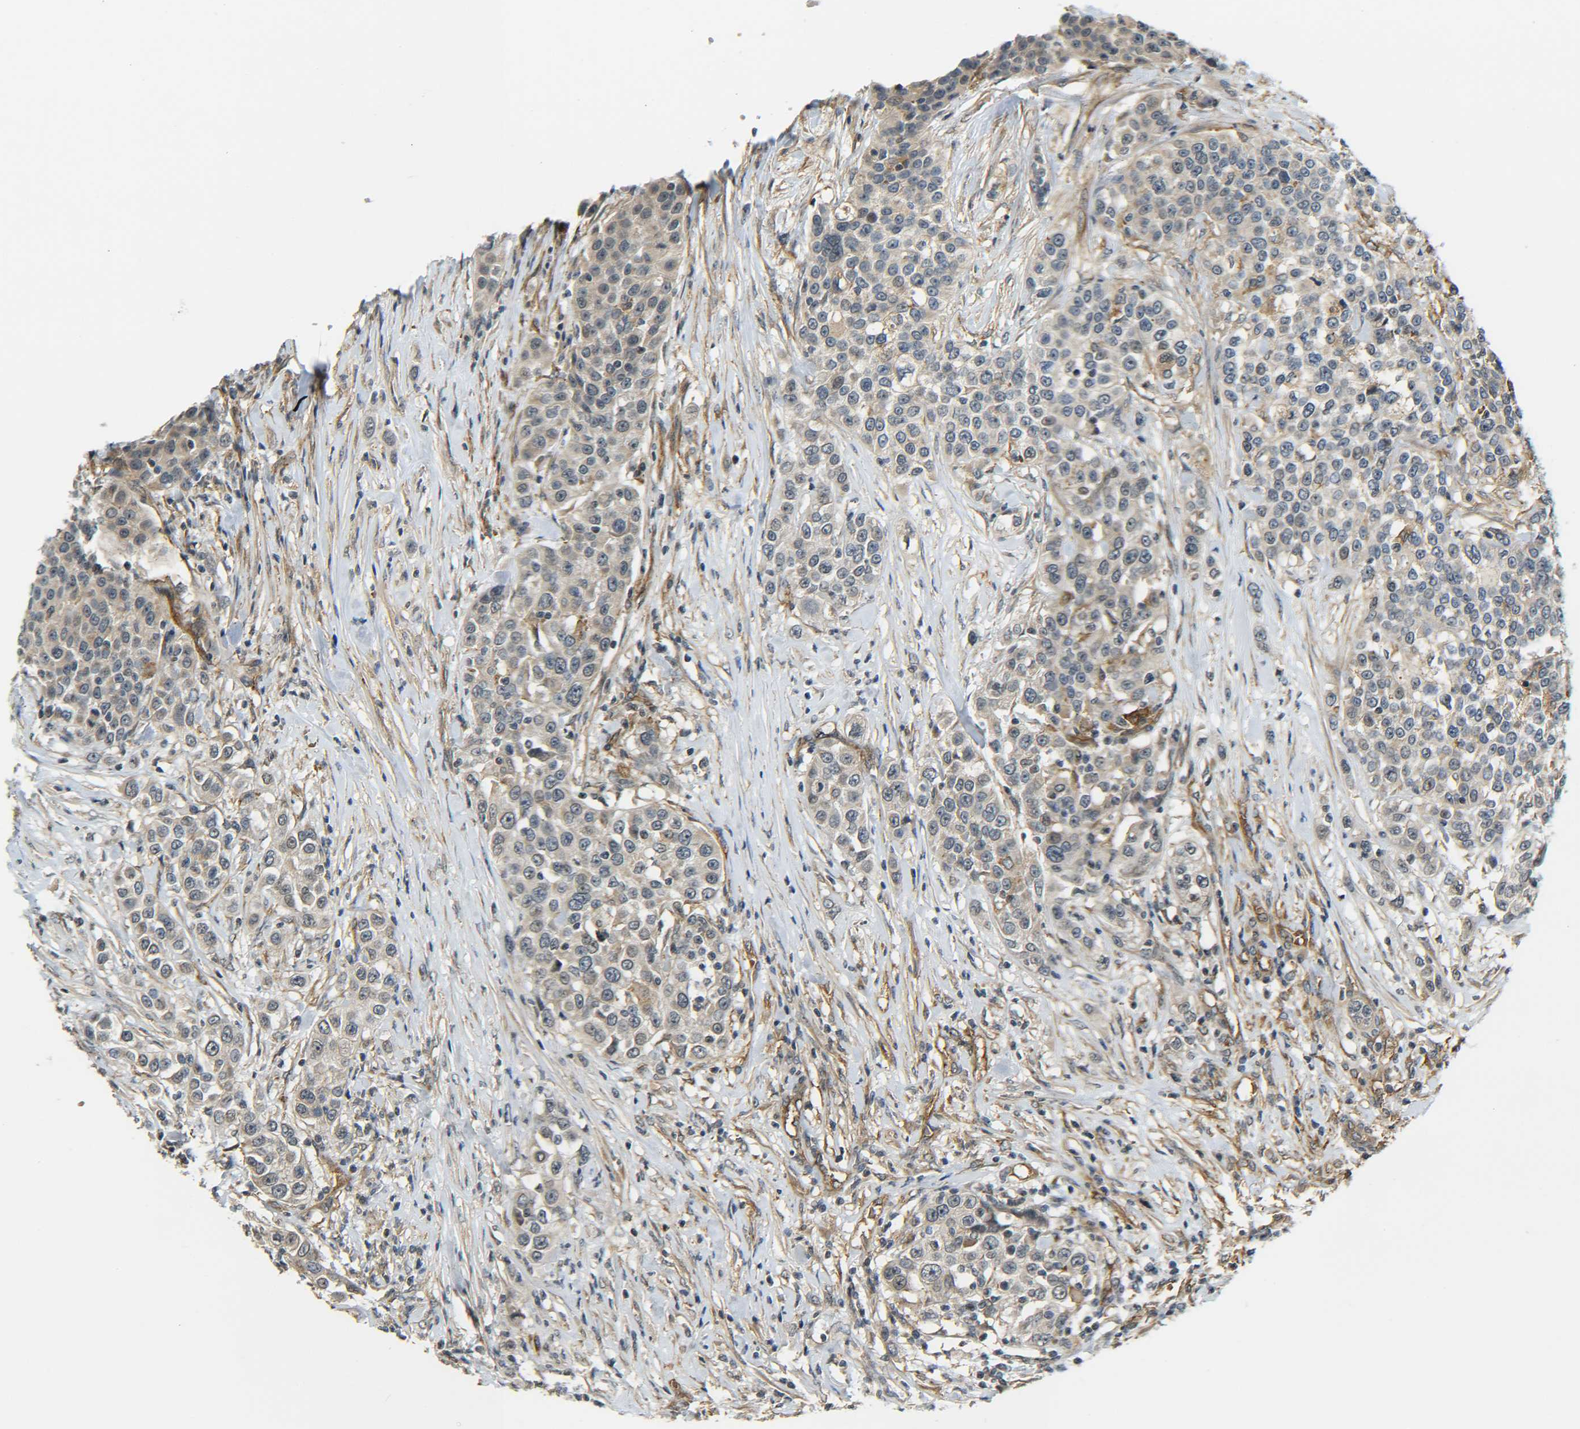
{"staining": {"intensity": "weak", "quantity": ">75%", "location": "cytoplasmic/membranous"}, "tissue": "urothelial cancer", "cell_type": "Tumor cells", "image_type": "cancer", "snomed": [{"axis": "morphology", "description": "Urothelial carcinoma, High grade"}, {"axis": "topography", "description": "Urinary bladder"}], "caption": "Protein positivity by immunohistochemistry (IHC) exhibits weak cytoplasmic/membranous staining in about >75% of tumor cells in high-grade urothelial carcinoma.", "gene": "DAB2", "patient": {"sex": "female", "age": 80}}